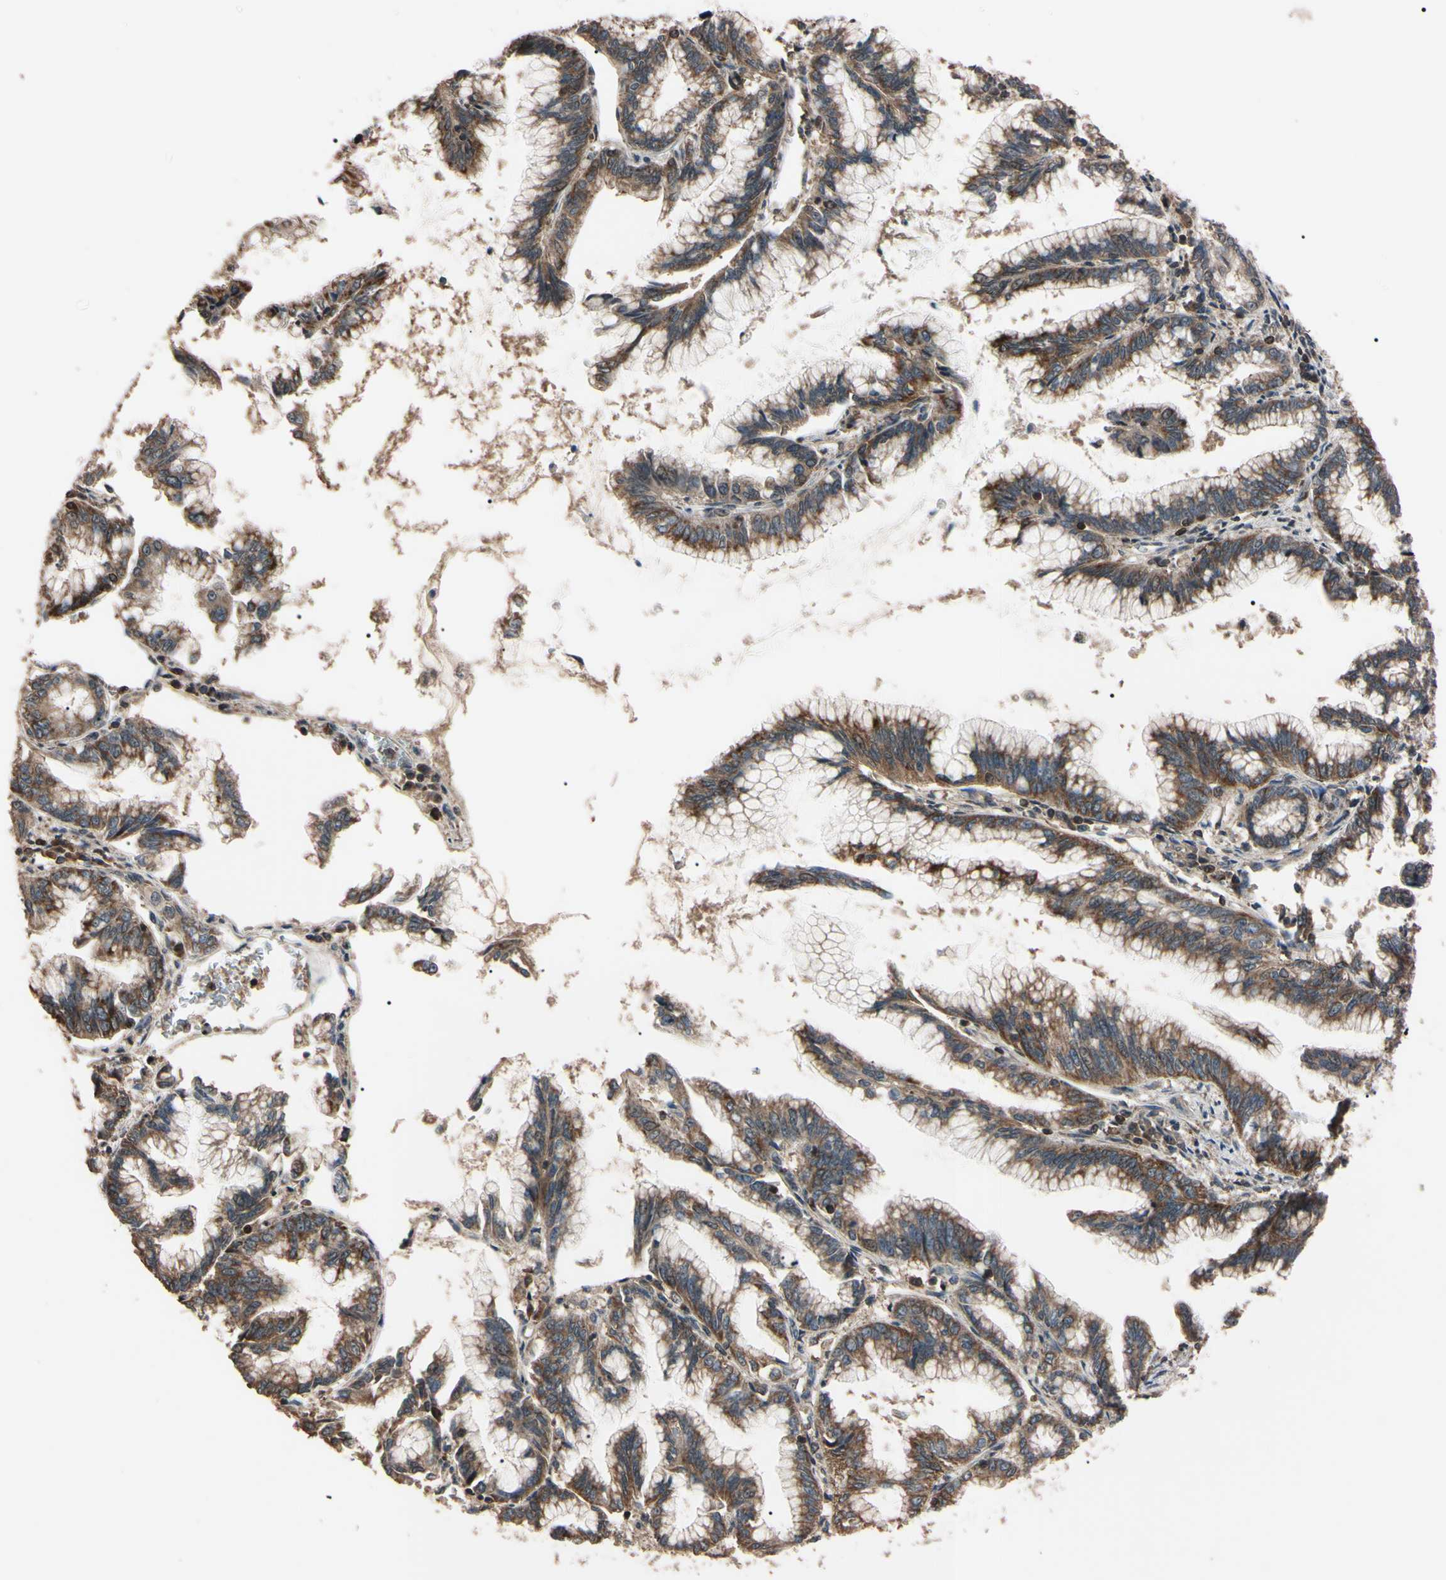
{"staining": {"intensity": "moderate", "quantity": "25%-75%", "location": "cytoplasmic/membranous"}, "tissue": "pancreatic cancer", "cell_type": "Tumor cells", "image_type": "cancer", "snomed": [{"axis": "morphology", "description": "Adenocarcinoma, NOS"}, {"axis": "topography", "description": "Pancreas"}], "caption": "The histopathology image demonstrates immunohistochemical staining of pancreatic cancer (adenocarcinoma). There is moderate cytoplasmic/membranous staining is identified in about 25%-75% of tumor cells.", "gene": "TNFRSF1A", "patient": {"sex": "female", "age": 64}}